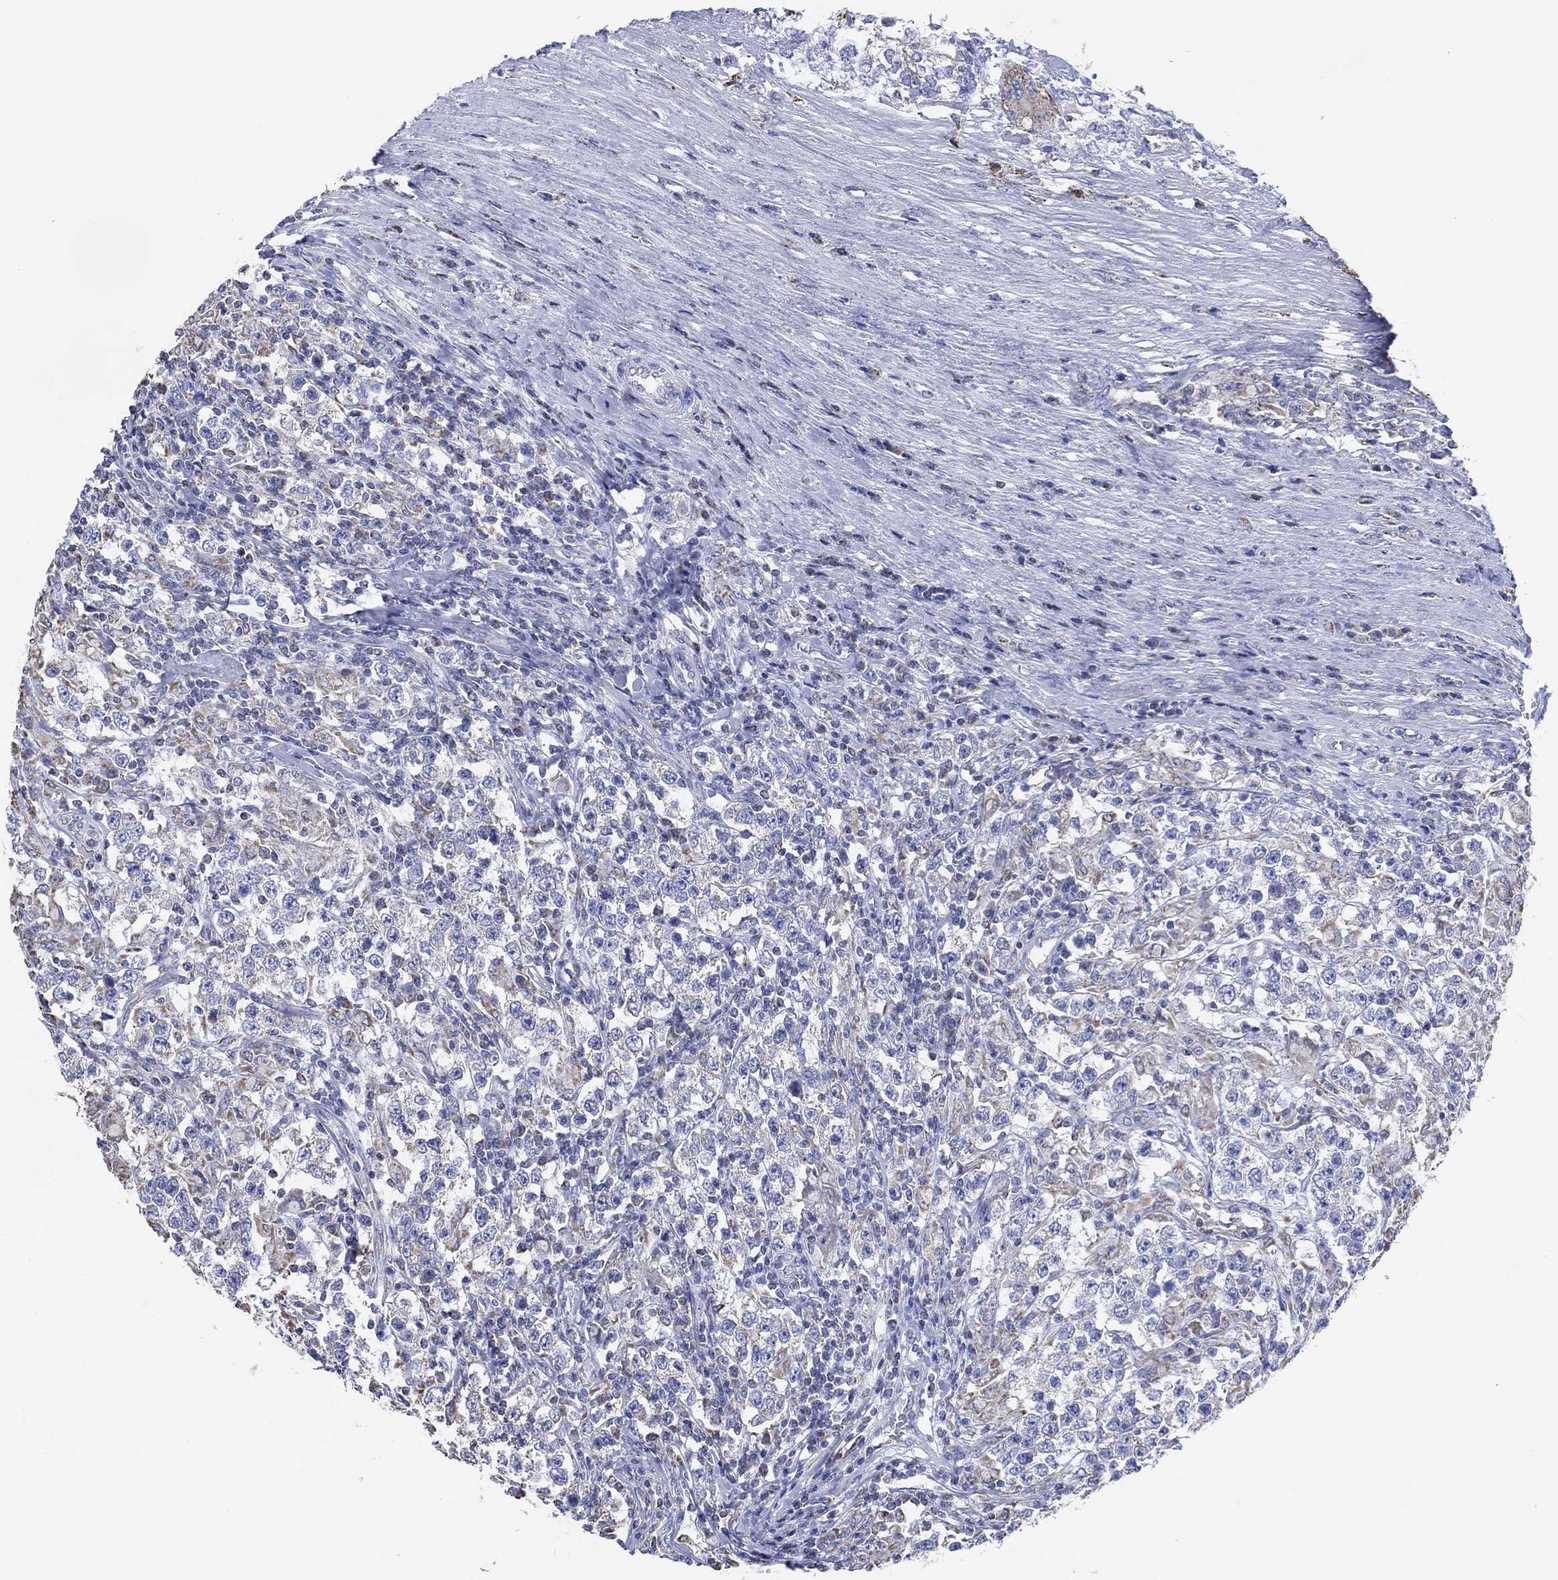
{"staining": {"intensity": "negative", "quantity": "none", "location": "none"}, "tissue": "testis cancer", "cell_type": "Tumor cells", "image_type": "cancer", "snomed": [{"axis": "morphology", "description": "Seminoma, NOS"}, {"axis": "morphology", "description": "Carcinoma, Embryonal, NOS"}, {"axis": "topography", "description": "Testis"}], "caption": "IHC image of neoplastic tissue: testis cancer stained with DAB (3,3'-diaminobenzidine) reveals no significant protein positivity in tumor cells.", "gene": "CFTR", "patient": {"sex": "male", "age": 41}}